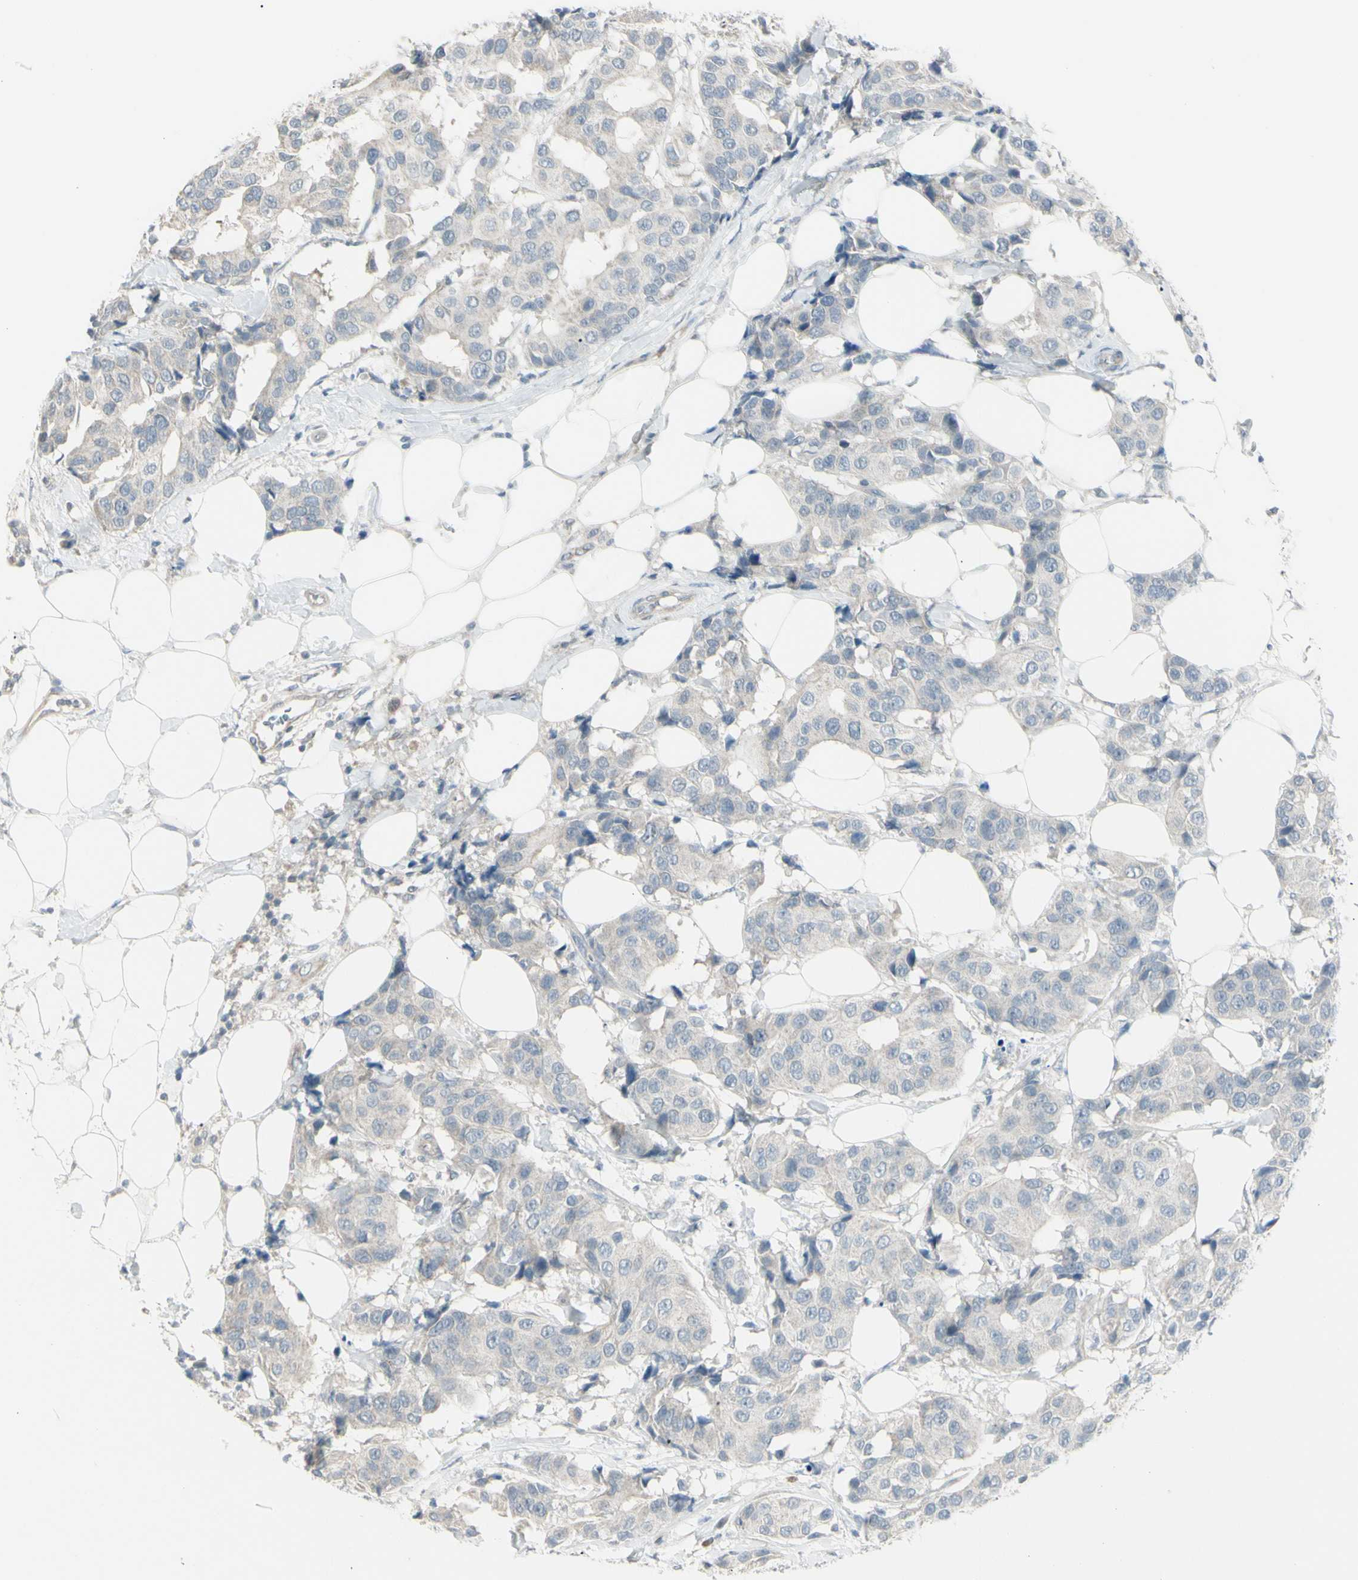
{"staining": {"intensity": "negative", "quantity": "none", "location": "none"}, "tissue": "breast cancer", "cell_type": "Tumor cells", "image_type": "cancer", "snomed": [{"axis": "morphology", "description": "Normal tissue, NOS"}, {"axis": "morphology", "description": "Duct carcinoma"}, {"axis": "topography", "description": "Breast"}], "caption": "Tumor cells are negative for protein expression in human breast cancer. (DAB immunohistochemistry (IHC), high magnification).", "gene": "SH3GL2", "patient": {"sex": "female", "age": 39}}